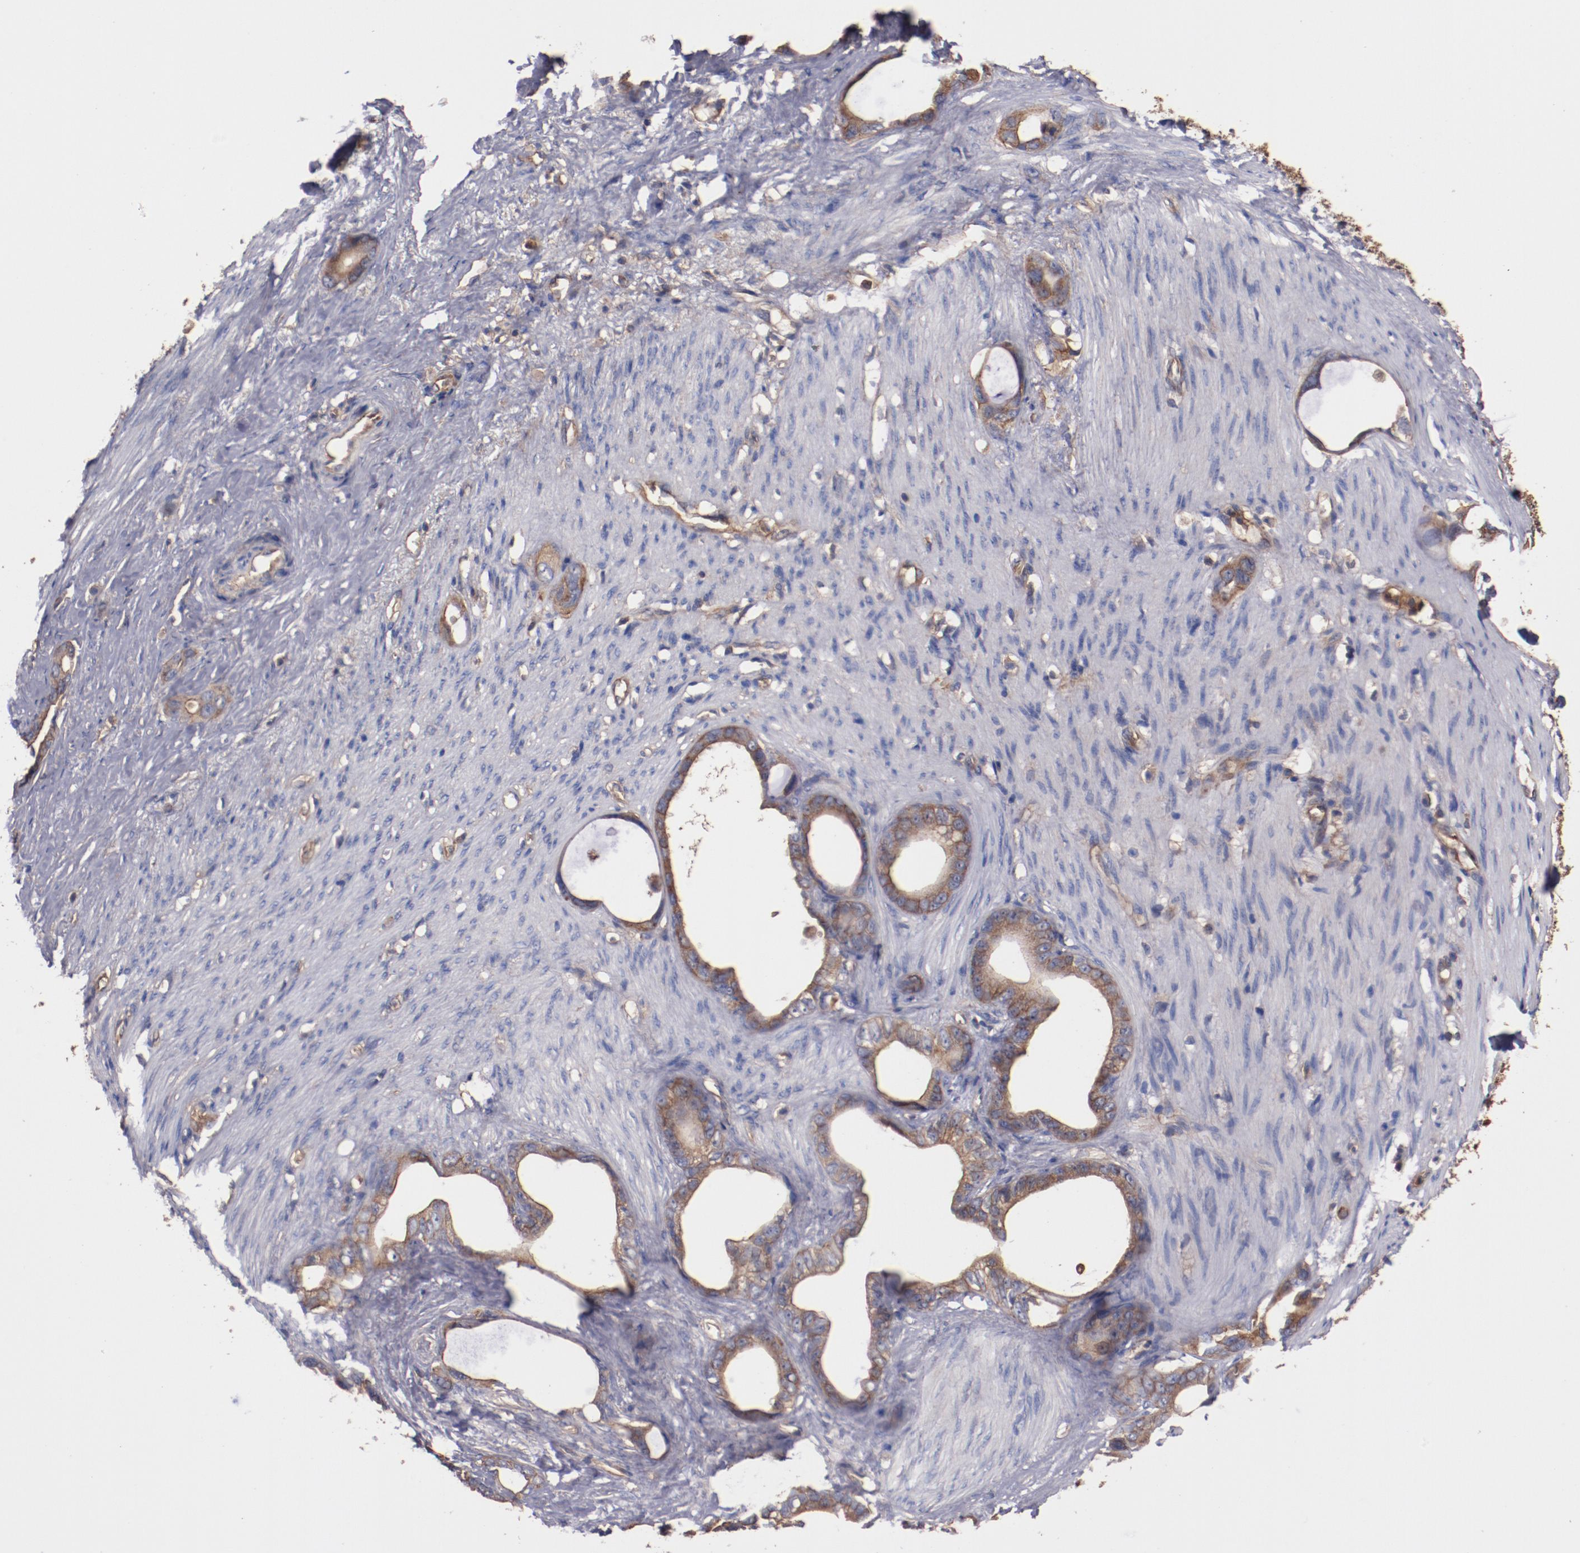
{"staining": {"intensity": "moderate", "quantity": ">75%", "location": "cytoplasmic/membranous"}, "tissue": "stomach cancer", "cell_type": "Tumor cells", "image_type": "cancer", "snomed": [{"axis": "morphology", "description": "Adenocarcinoma, NOS"}, {"axis": "topography", "description": "Stomach"}], "caption": "IHC micrograph of stomach cancer stained for a protein (brown), which displays medium levels of moderate cytoplasmic/membranous staining in approximately >75% of tumor cells.", "gene": "TMOD3", "patient": {"sex": "female", "age": 75}}